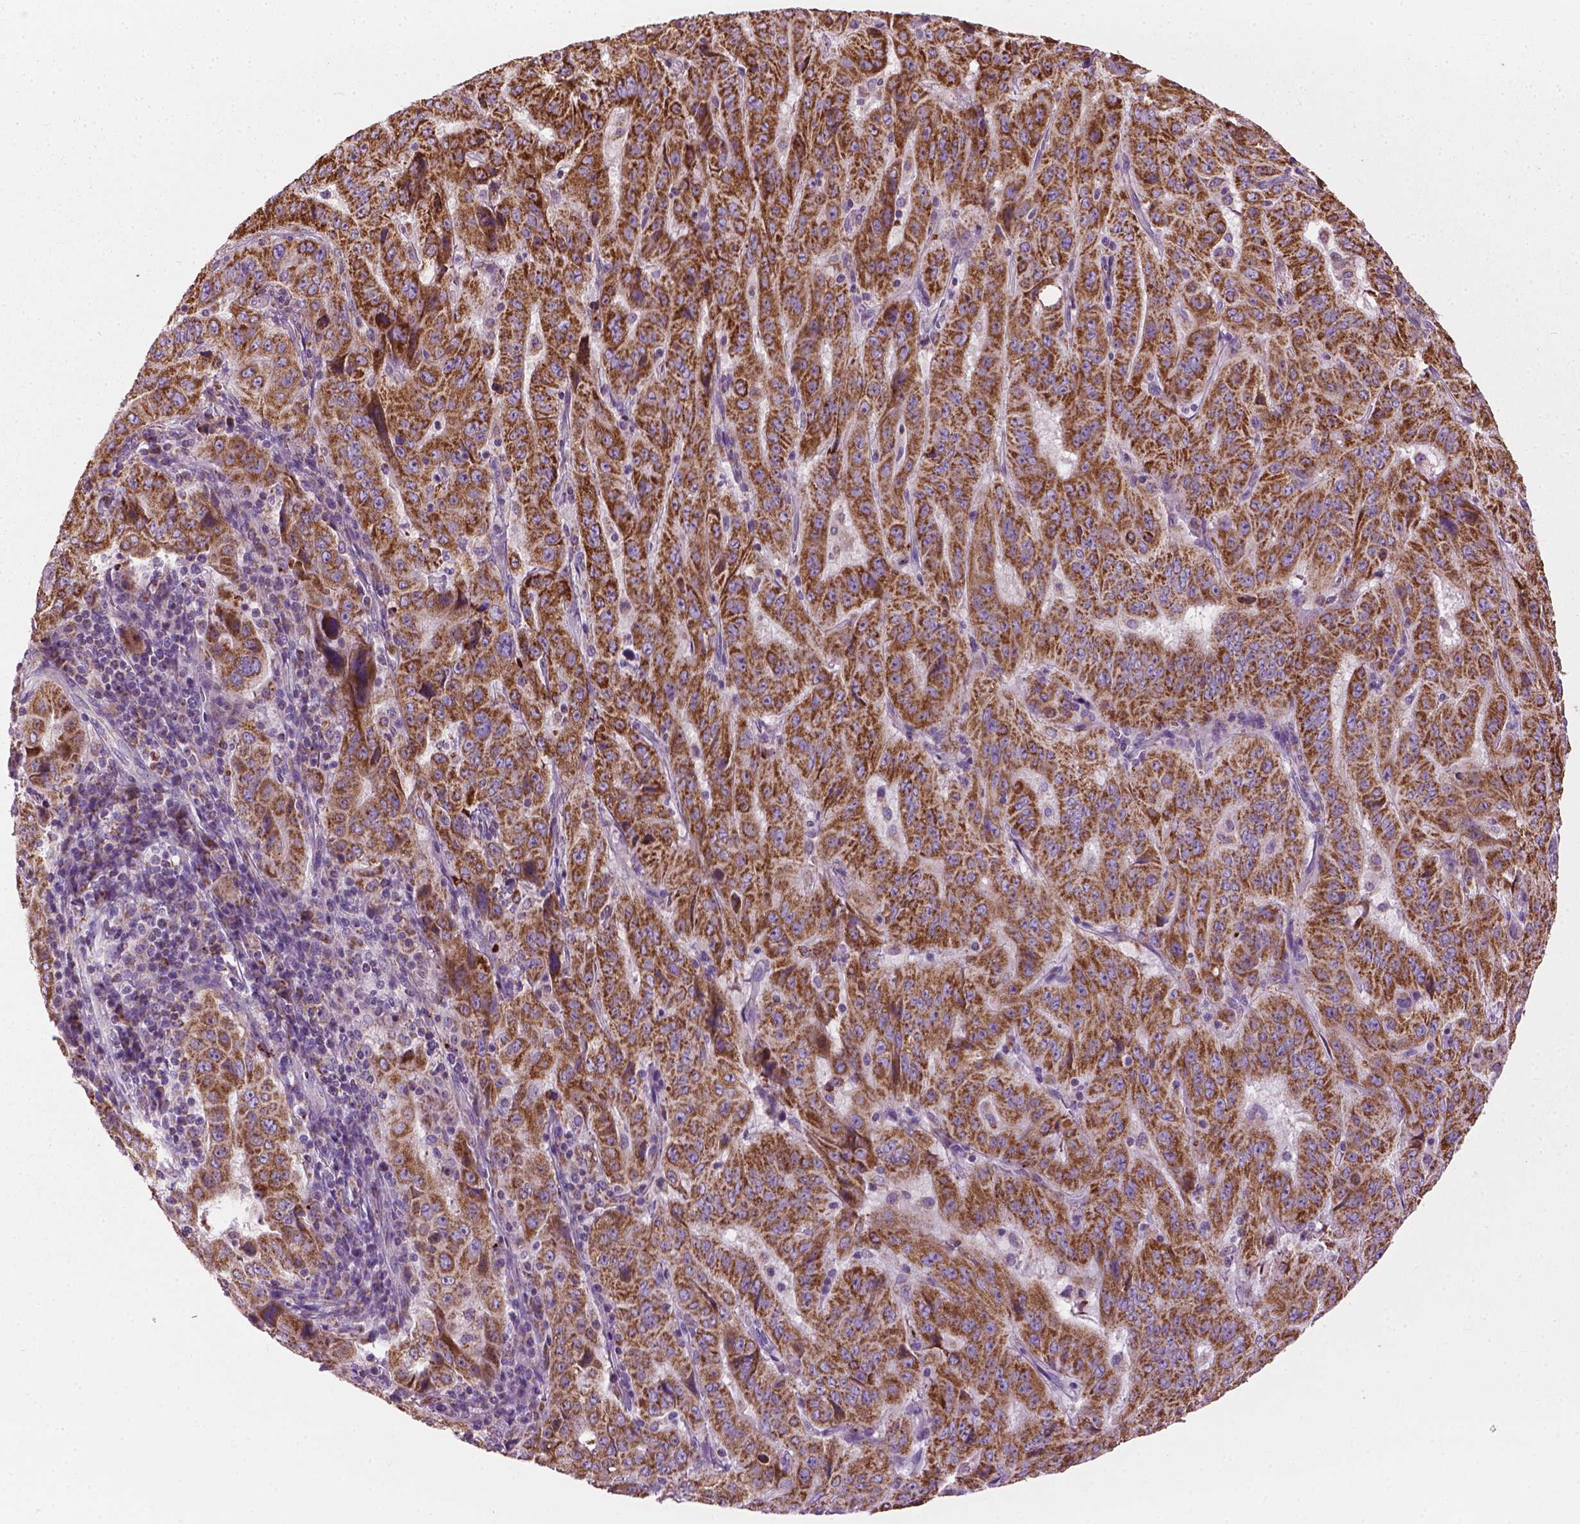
{"staining": {"intensity": "strong", "quantity": ">75%", "location": "cytoplasmic/membranous"}, "tissue": "pancreatic cancer", "cell_type": "Tumor cells", "image_type": "cancer", "snomed": [{"axis": "morphology", "description": "Adenocarcinoma, NOS"}, {"axis": "topography", "description": "Pancreas"}], "caption": "This image displays immunohistochemistry (IHC) staining of pancreatic adenocarcinoma, with high strong cytoplasmic/membranous staining in approximately >75% of tumor cells.", "gene": "VDAC1", "patient": {"sex": "male", "age": 63}}